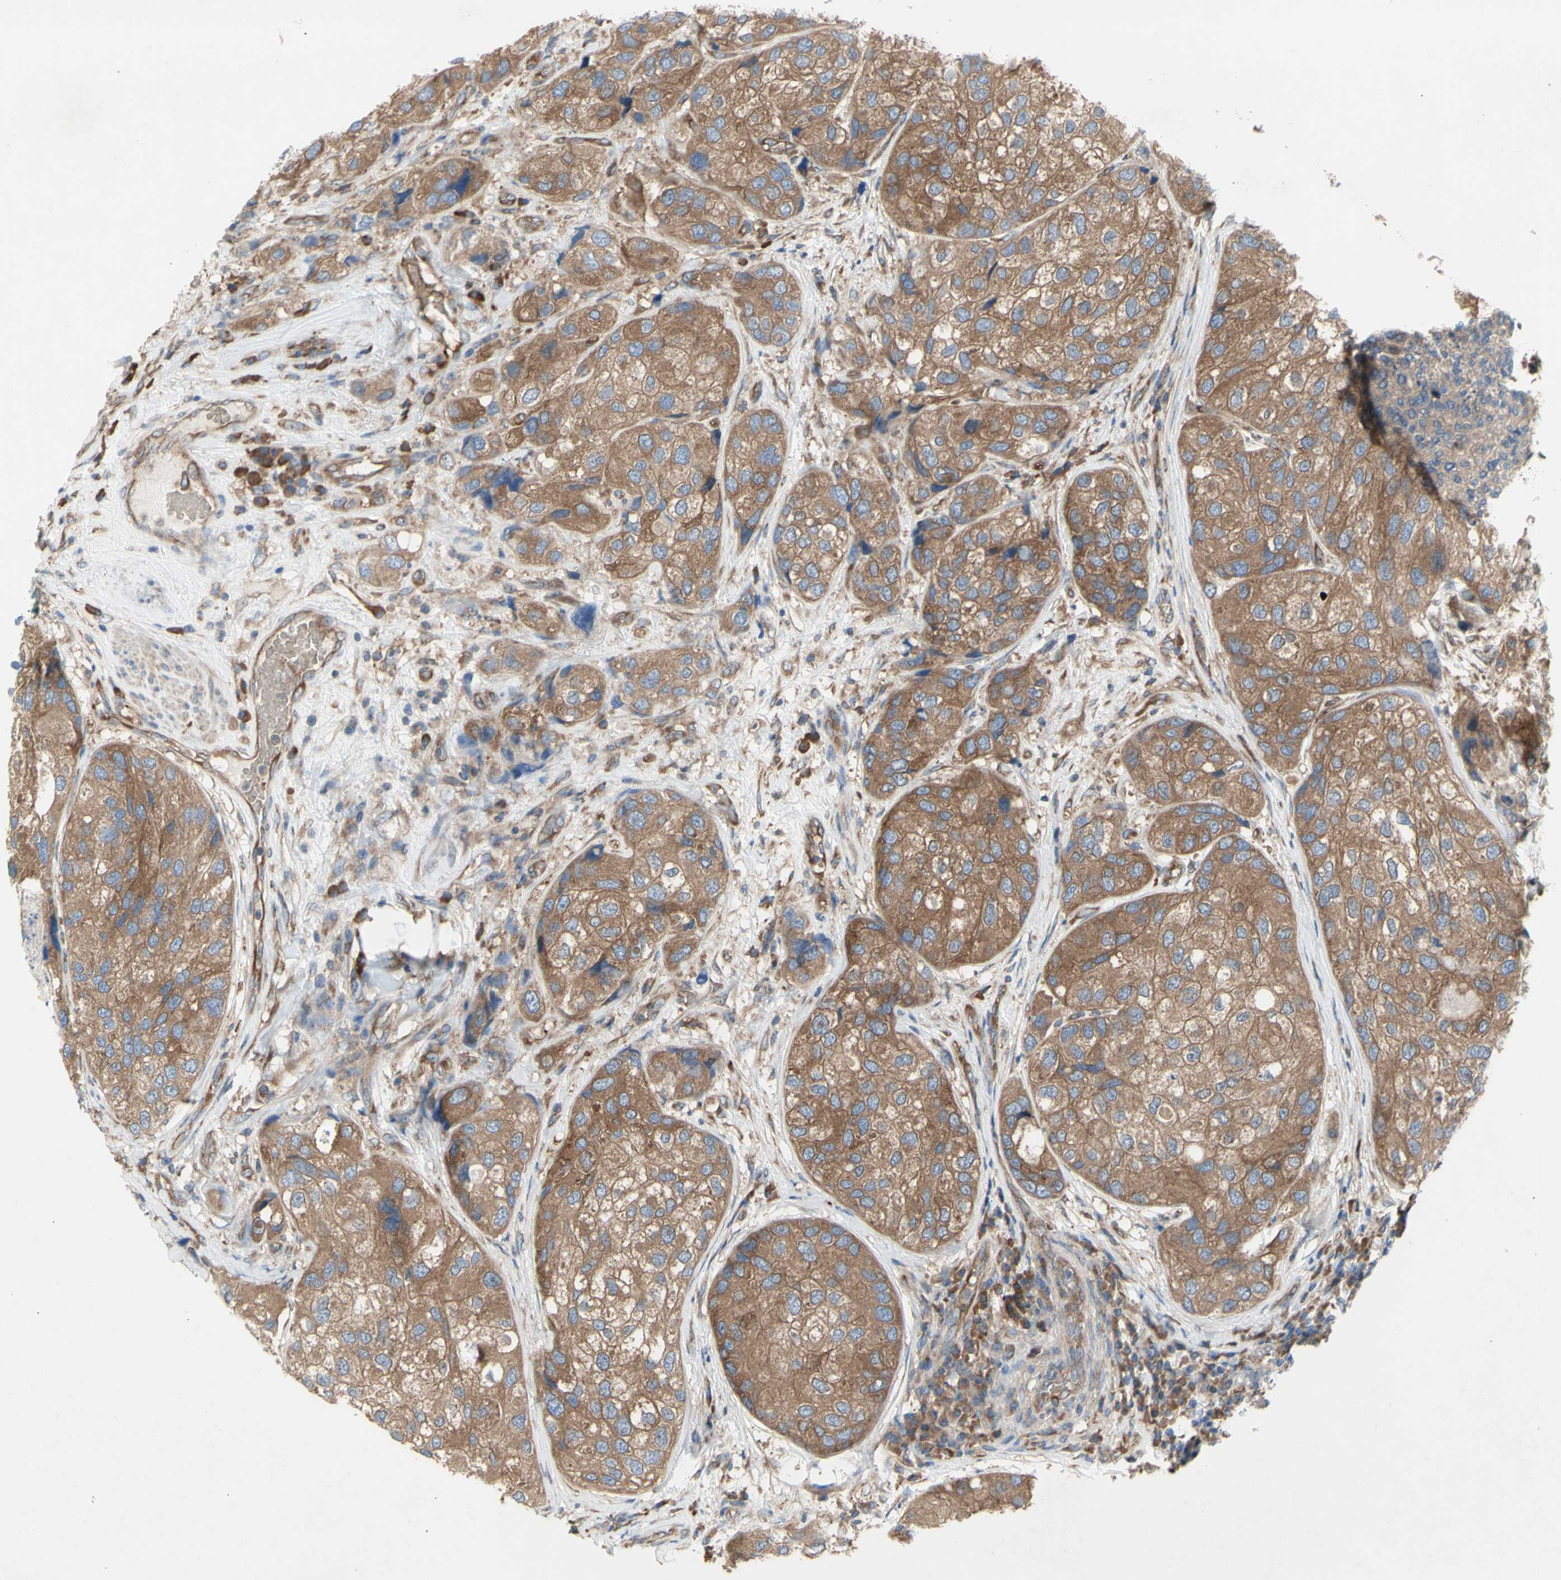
{"staining": {"intensity": "moderate", "quantity": ">75%", "location": "cytoplasmic/membranous"}, "tissue": "urothelial cancer", "cell_type": "Tumor cells", "image_type": "cancer", "snomed": [{"axis": "morphology", "description": "Urothelial carcinoma, High grade"}, {"axis": "topography", "description": "Urinary bladder"}], "caption": "Protein analysis of urothelial cancer tissue reveals moderate cytoplasmic/membranous staining in about >75% of tumor cells. The protein of interest is stained brown, and the nuclei are stained in blue (DAB IHC with brightfield microscopy, high magnification).", "gene": "KLC1", "patient": {"sex": "female", "age": 64}}